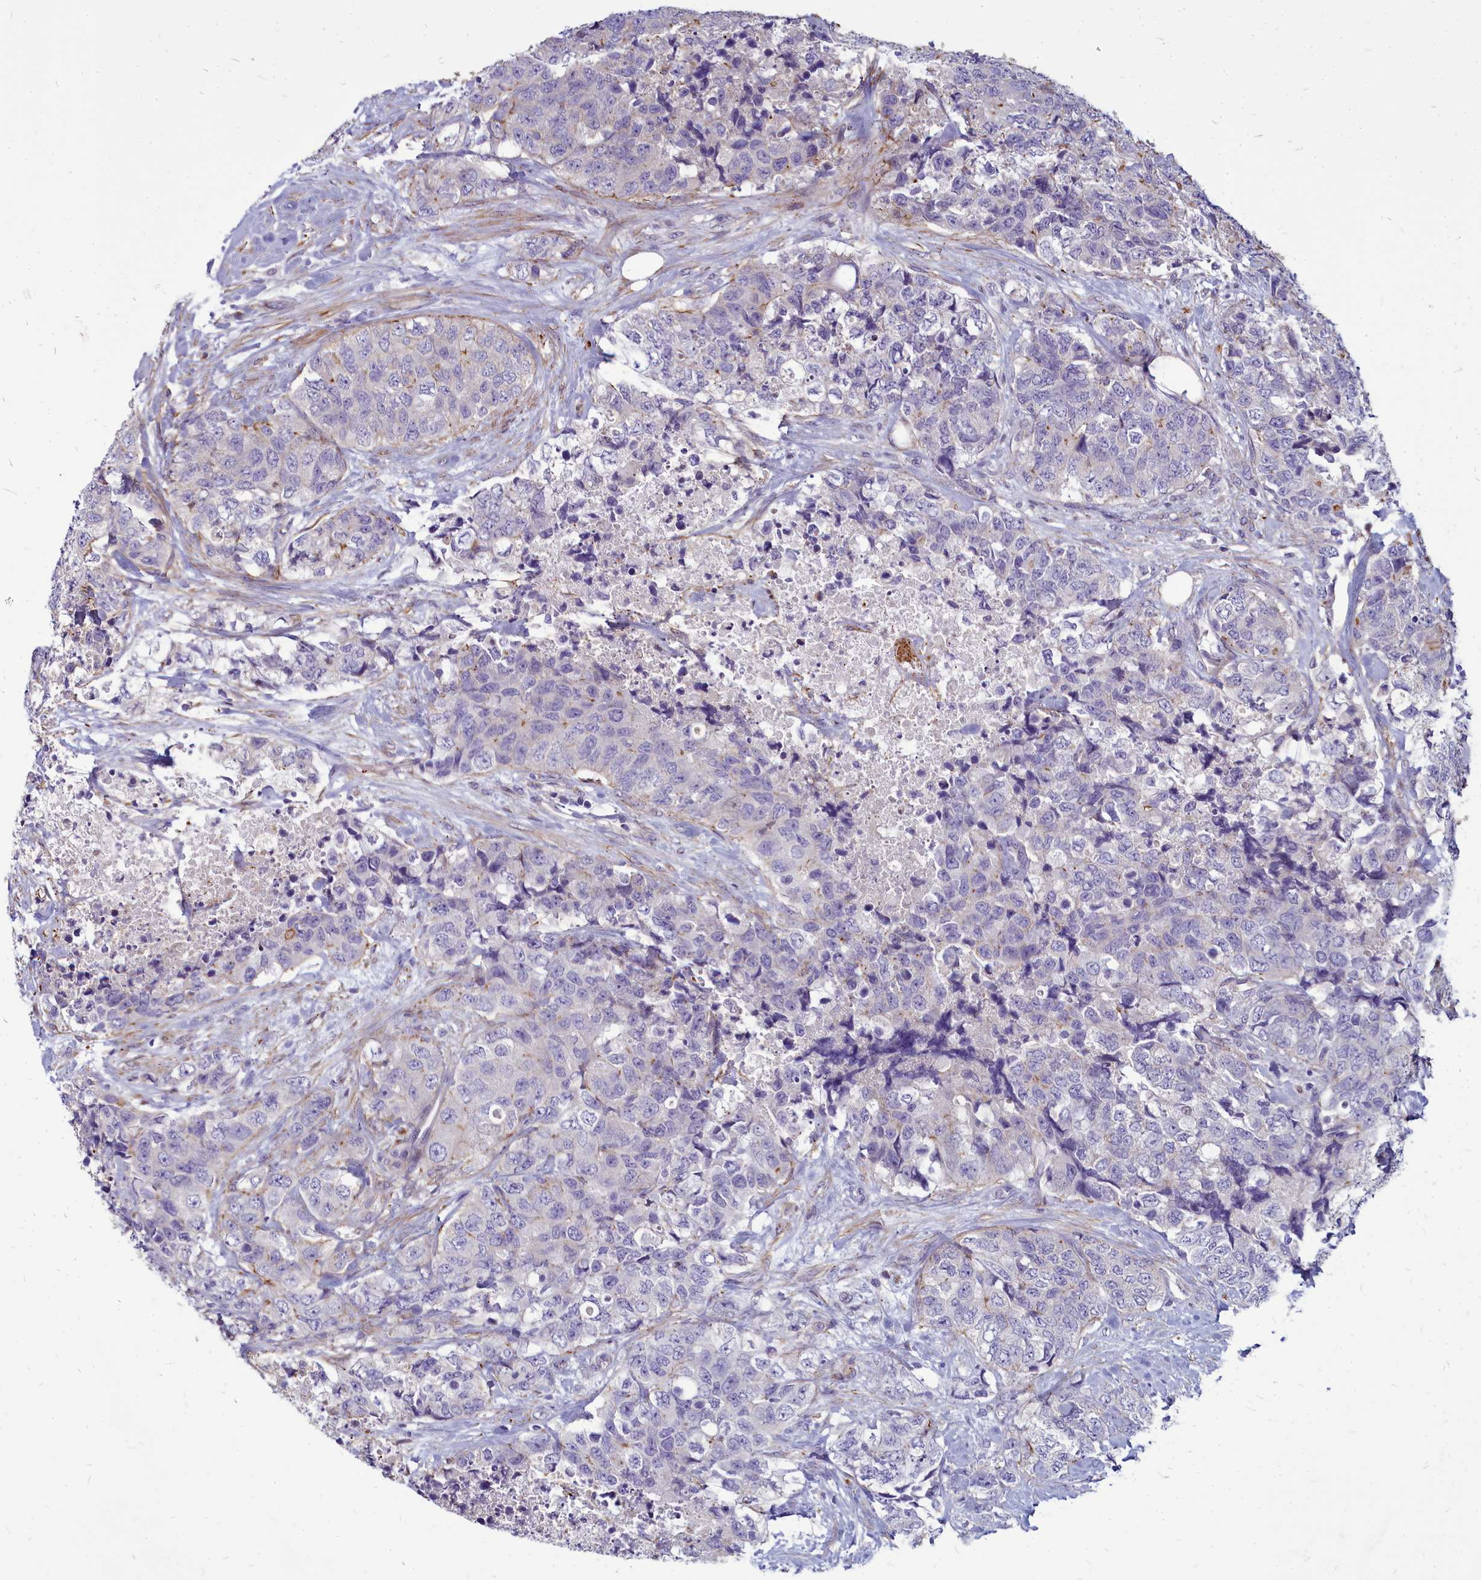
{"staining": {"intensity": "negative", "quantity": "none", "location": "none"}, "tissue": "urothelial cancer", "cell_type": "Tumor cells", "image_type": "cancer", "snomed": [{"axis": "morphology", "description": "Urothelial carcinoma, High grade"}, {"axis": "topography", "description": "Urinary bladder"}], "caption": "Immunohistochemistry (IHC) micrograph of human urothelial cancer stained for a protein (brown), which demonstrates no expression in tumor cells.", "gene": "TTC5", "patient": {"sex": "female", "age": 78}}